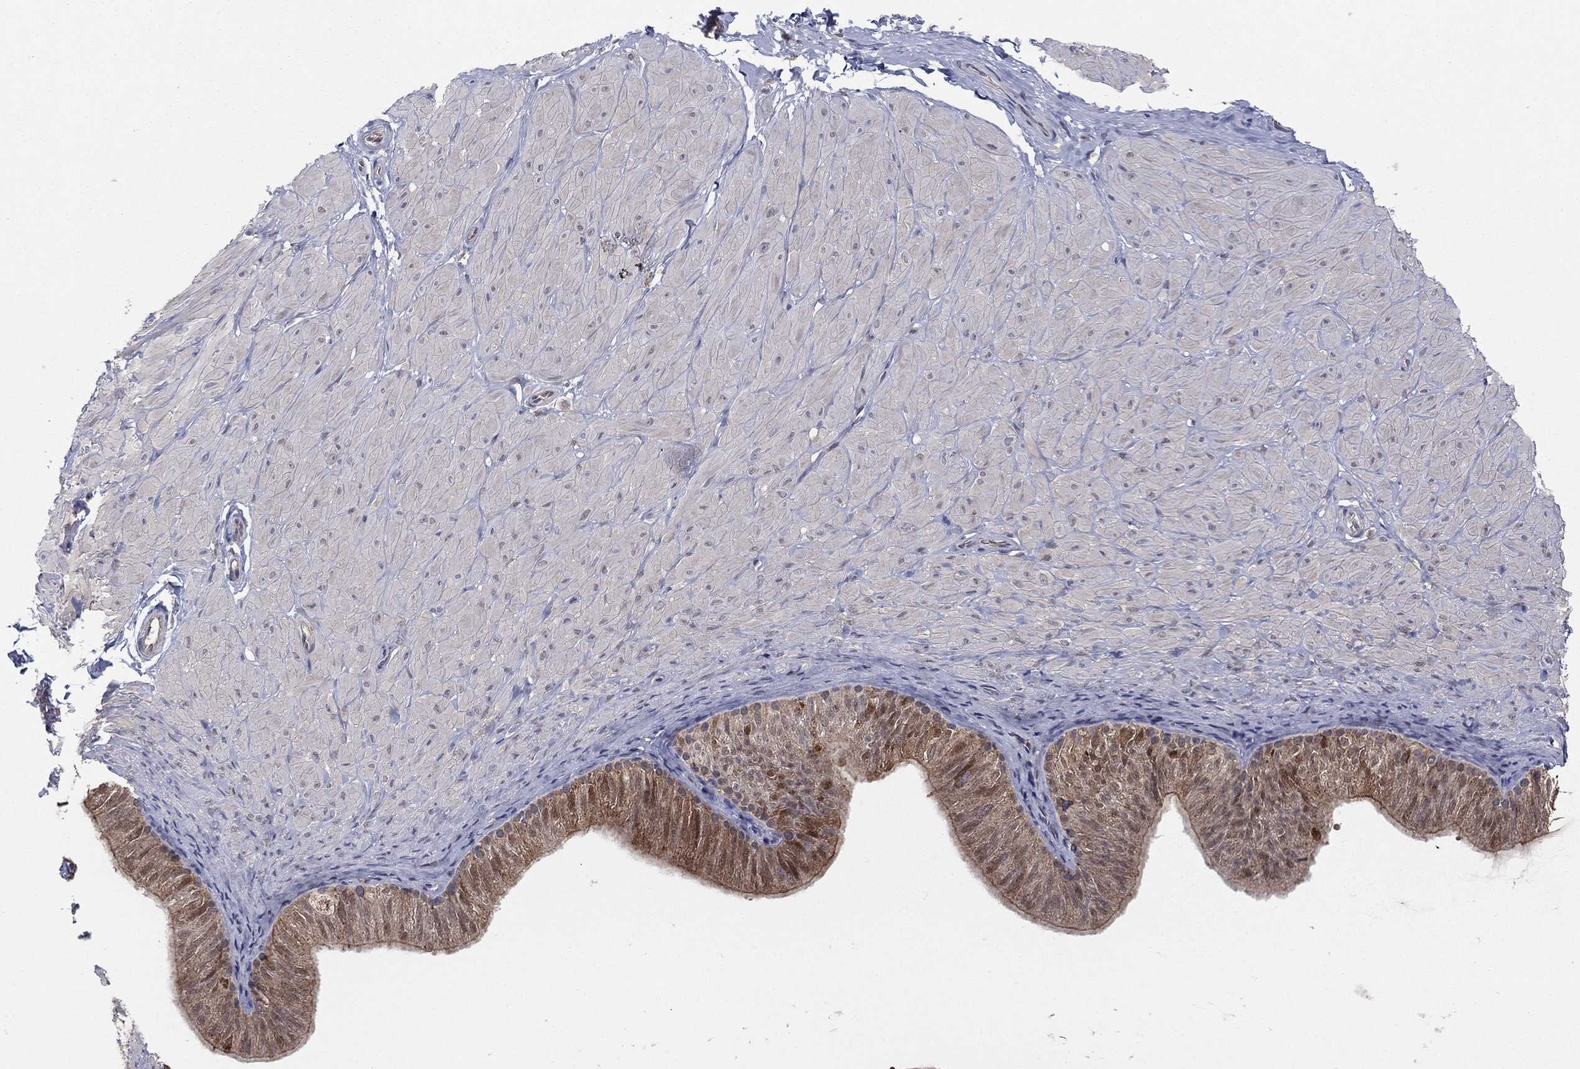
{"staining": {"intensity": "negative", "quantity": "none", "location": "none"}, "tissue": "adipose tissue", "cell_type": "Adipocytes", "image_type": "normal", "snomed": [{"axis": "morphology", "description": "Normal tissue, NOS"}, {"axis": "topography", "description": "Smooth muscle"}, {"axis": "topography", "description": "Peripheral nerve tissue"}], "caption": "A high-resolution image shows immunohistochemistry (IHC) staining of normal adipose tissue, which exhibits no significant staining in adipocytes.", "gene": "GRHPR", "patient": {"sex": "male", "age": 22}}